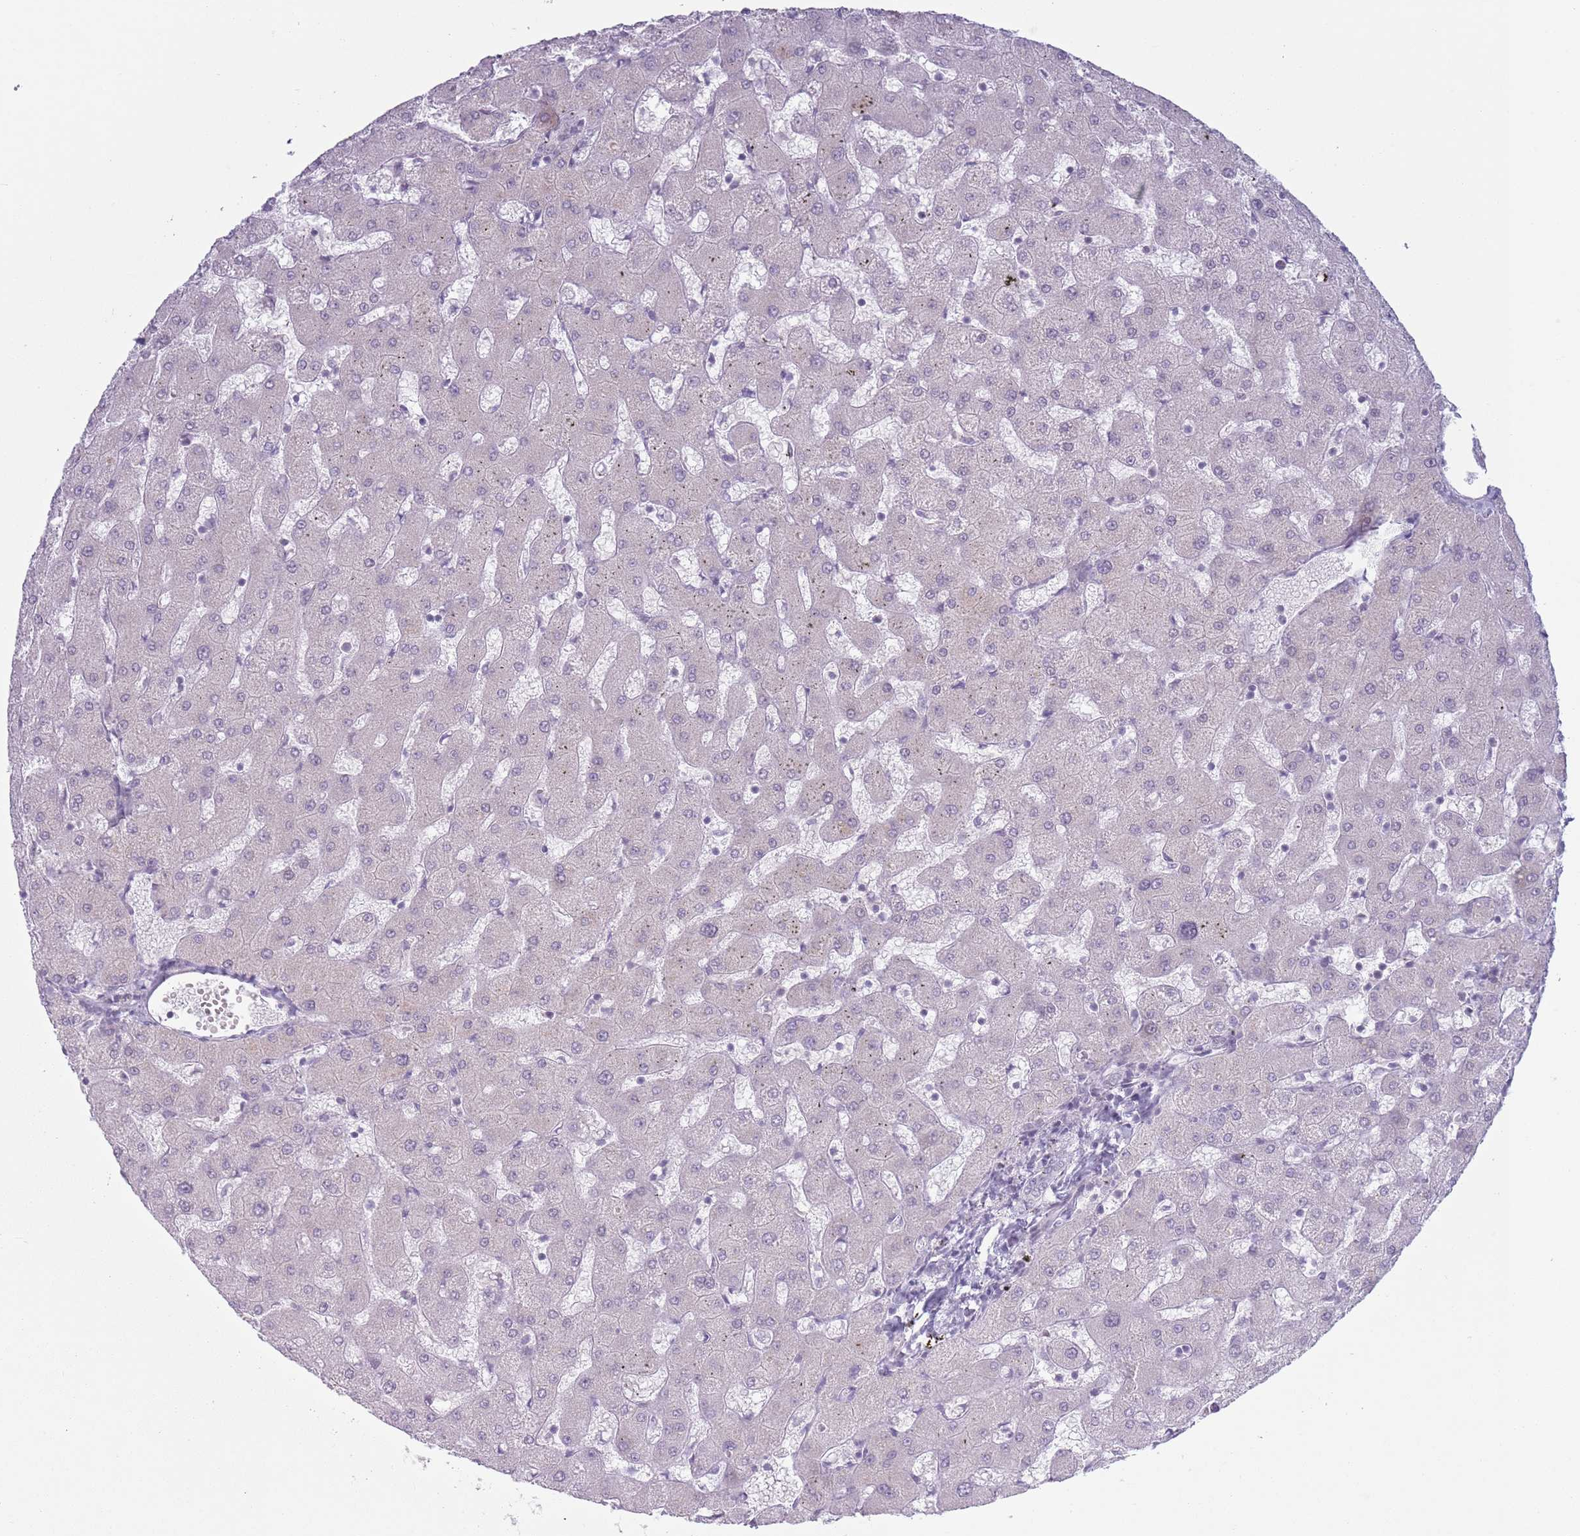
{"staining": {"intensity": "negative", "quantity": "none", "location": "none"}, "tissue": "liver", "cell_type": "Cholangiocytes", "image_type": "normal", "snomed": [{"axis": "morphology", "description": "Normal tissue, NOS"}, {"axis": "topography", "description": "Liver"}], "caption": "Cholangiocytes are negative for protein expression in unremarkable human liver. (DAB (3,3'-diaminobenzidine) immunohistochemistry (IHC), high magnification).", "gene": "MRPL34", "patient": {"sex": "female", "age": 63}}